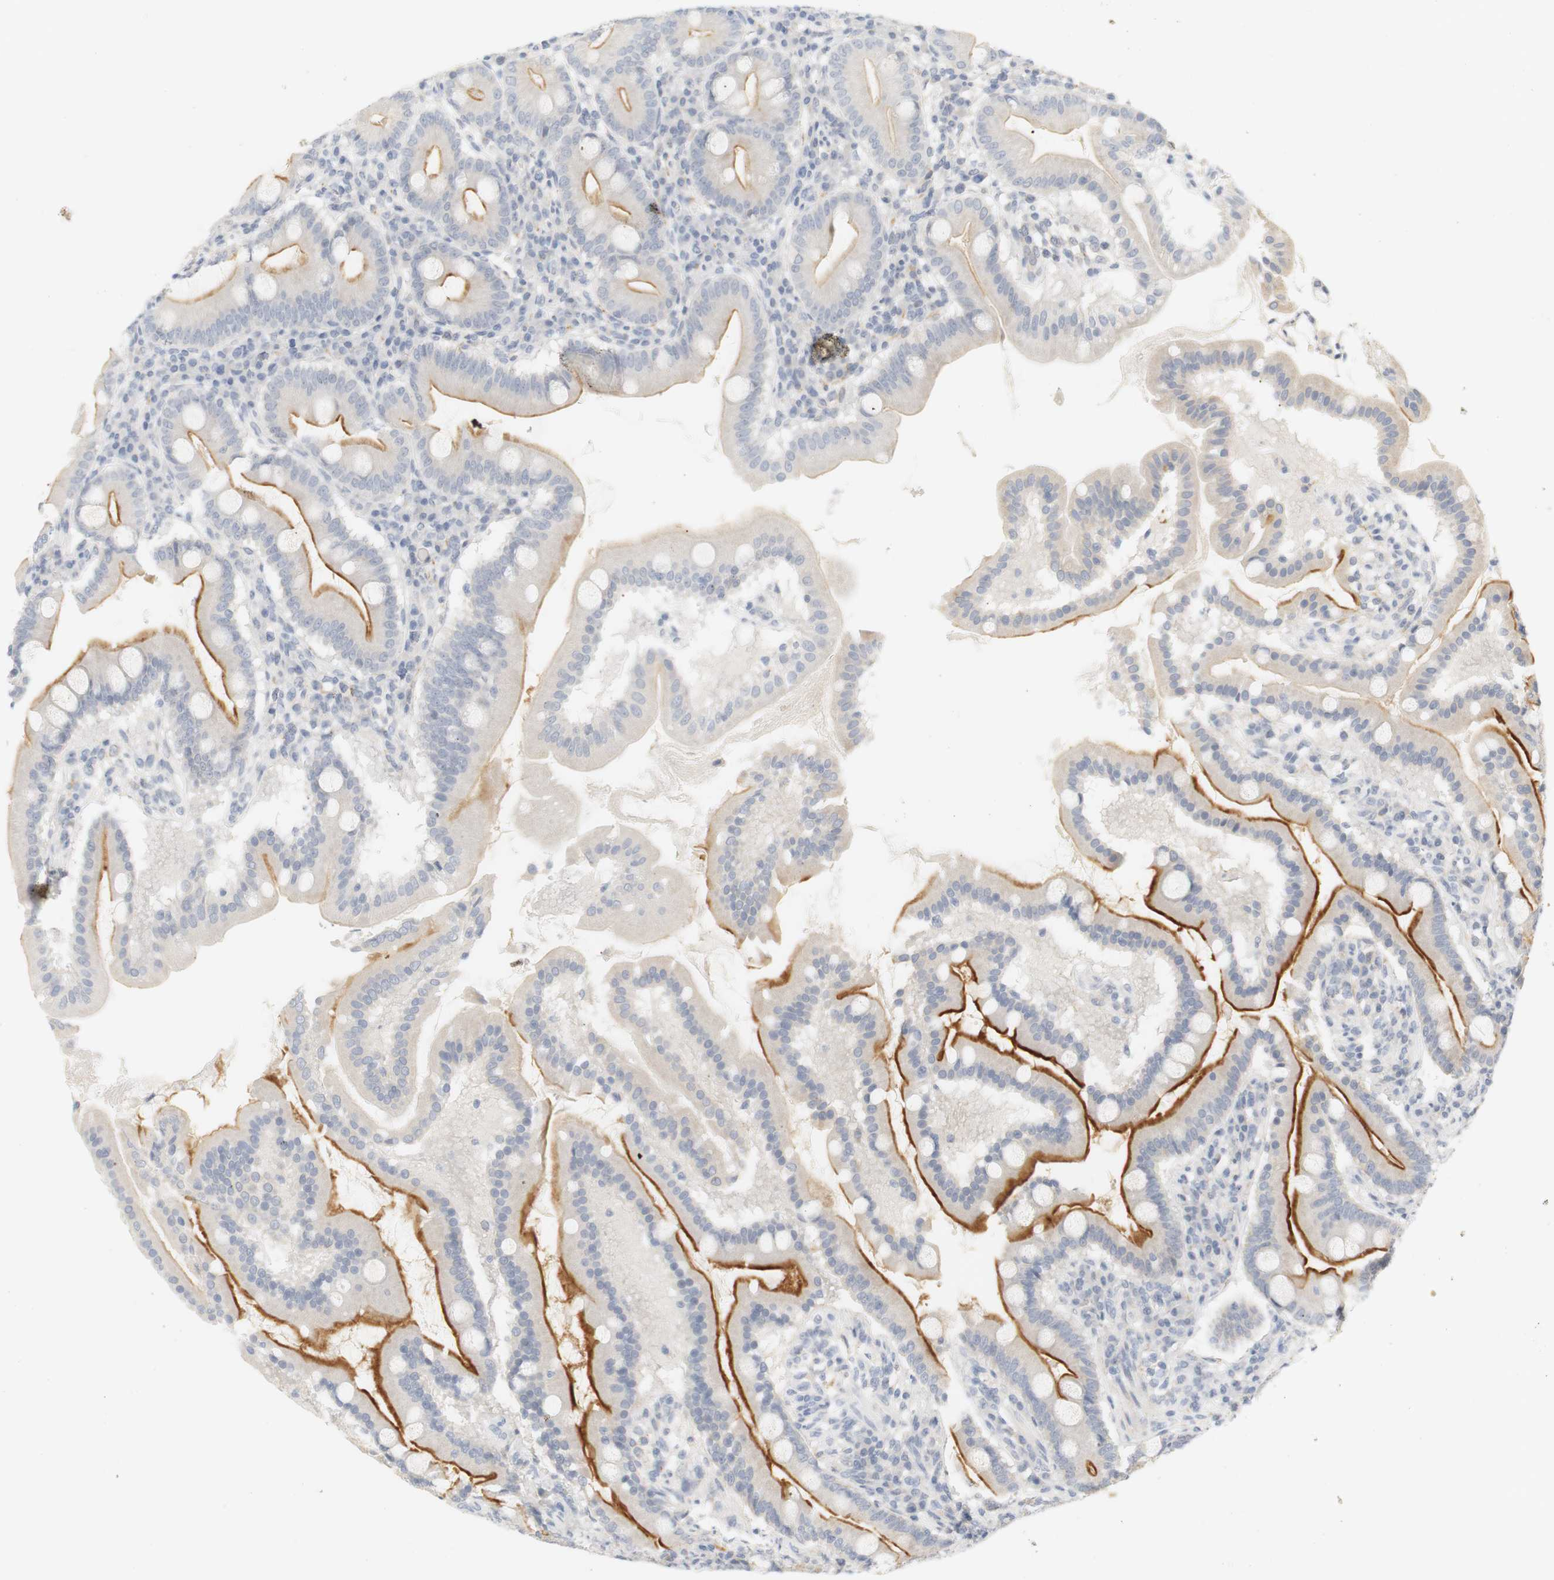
{"staining": {"intensity": "strong", "quantity": ">75%", "location": "cytoplasmic/membranous"}, "tissue": "duodenum", "cell_type": "Glandular cells", "image_type": "normal", "snomed": [{"axis": "morphology", "description": "Normal tissue, NOS"}, {"axis": "topography", "description": "Duodenum"}], "caption": "Approximately >75% of glandular cells in normal human duodenum display strong cytoplasmic/membranous protein expression as visualized by brown immunohistochemical staining.", "gene": "RTN3", "patient": {"sex": "male", "age": 50}}